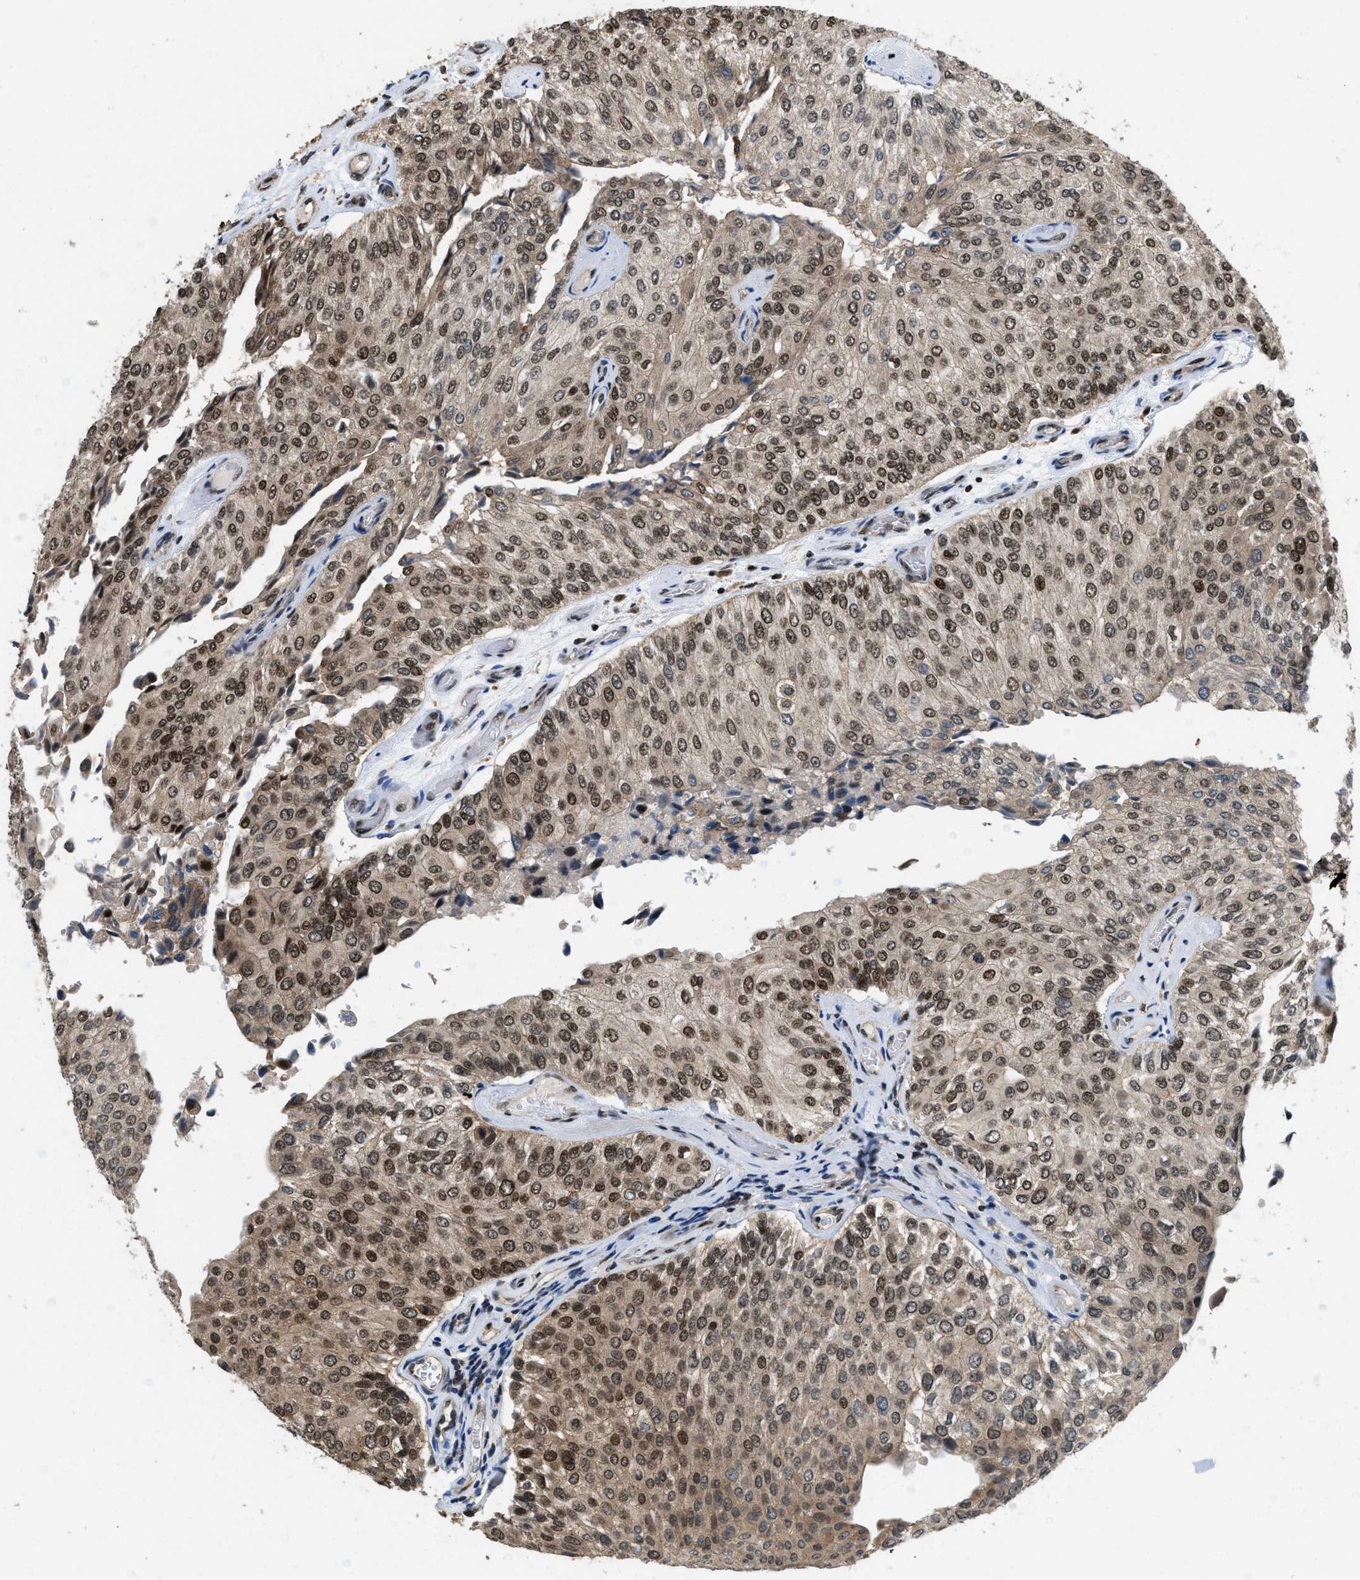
{"staining": {"intensity": "strong", "quantity": ">75%", "location": "cytoplasmic/membranous,nuclear"}, "tissue": "urothelial cancer", "cell_type": "Tumor cells", "image_type": "cancer", "snomed": [{"axis": "morphology", "description": "Urothelial carcinoma, High grade"}, {"axis": "topography", "description": "Kidney"}, {"axis": "topography", "description": "Urinary bladder"}], "caption": "DAB immunohistochemical staining of human high-grade urothelial carcinoma shows strong cytoplasmic/membranous and nuclear protein expression in about >75% of tumor cells.", "gene": "ATF7IP", "patient": {"sex": "male", "age": 77}}